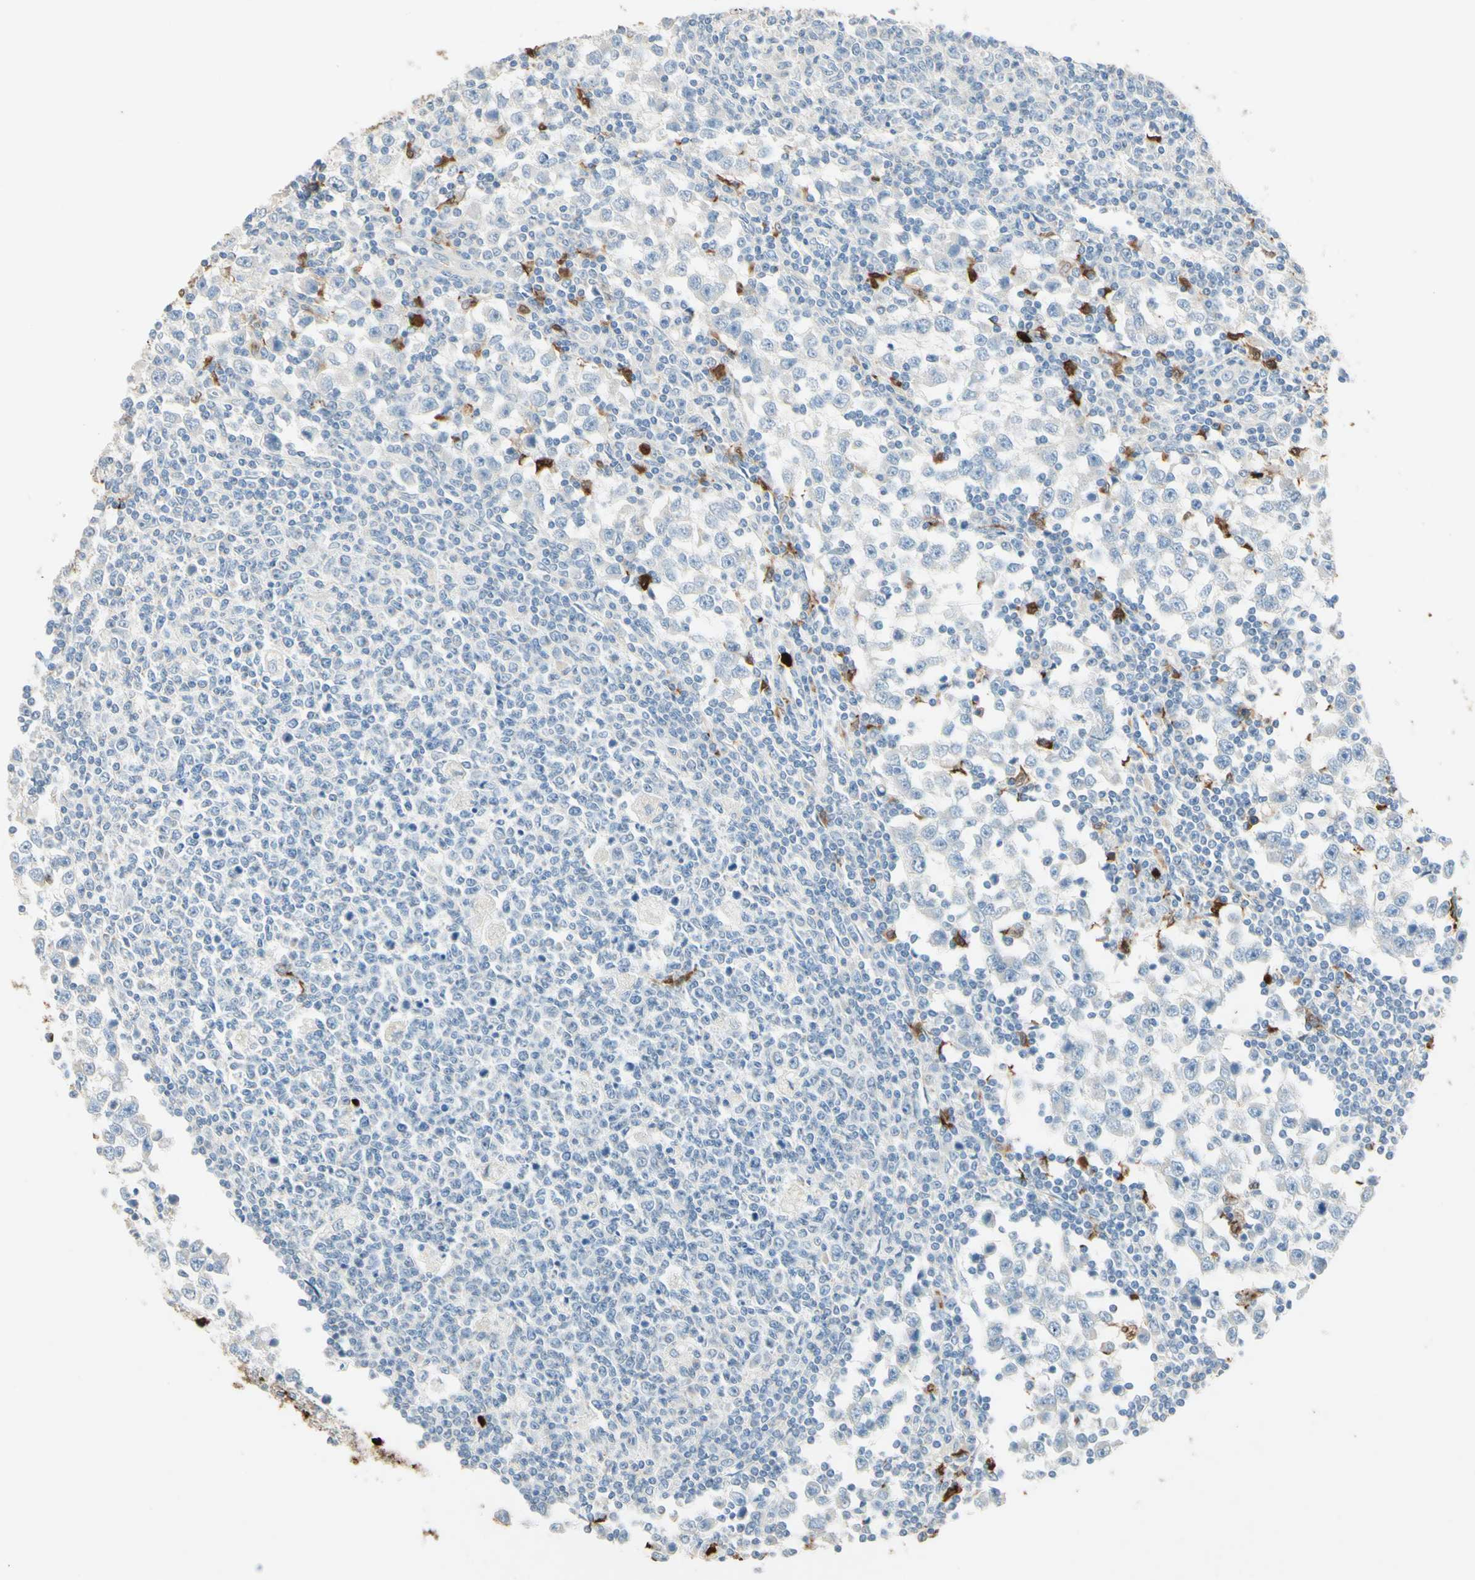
{"staining": {"intensity": "negative", "quantity": "none", "location": "none"}, "tissue": "testis cancer", "cell_type": "Tumor cells", "image_type": "cancer", "snomed": [{"axis": "morphology", "description": "Seminoma, NOS"}, {"axis": "topography", "description": "Testis"}], "caption": "Testis cancer (seminoma) stained for a protein using immunohistochemistry (IHC) displays no staining tumor cells.", "gene": "NFKBIZ", "patient": {"sex": "male", "age": 65}}